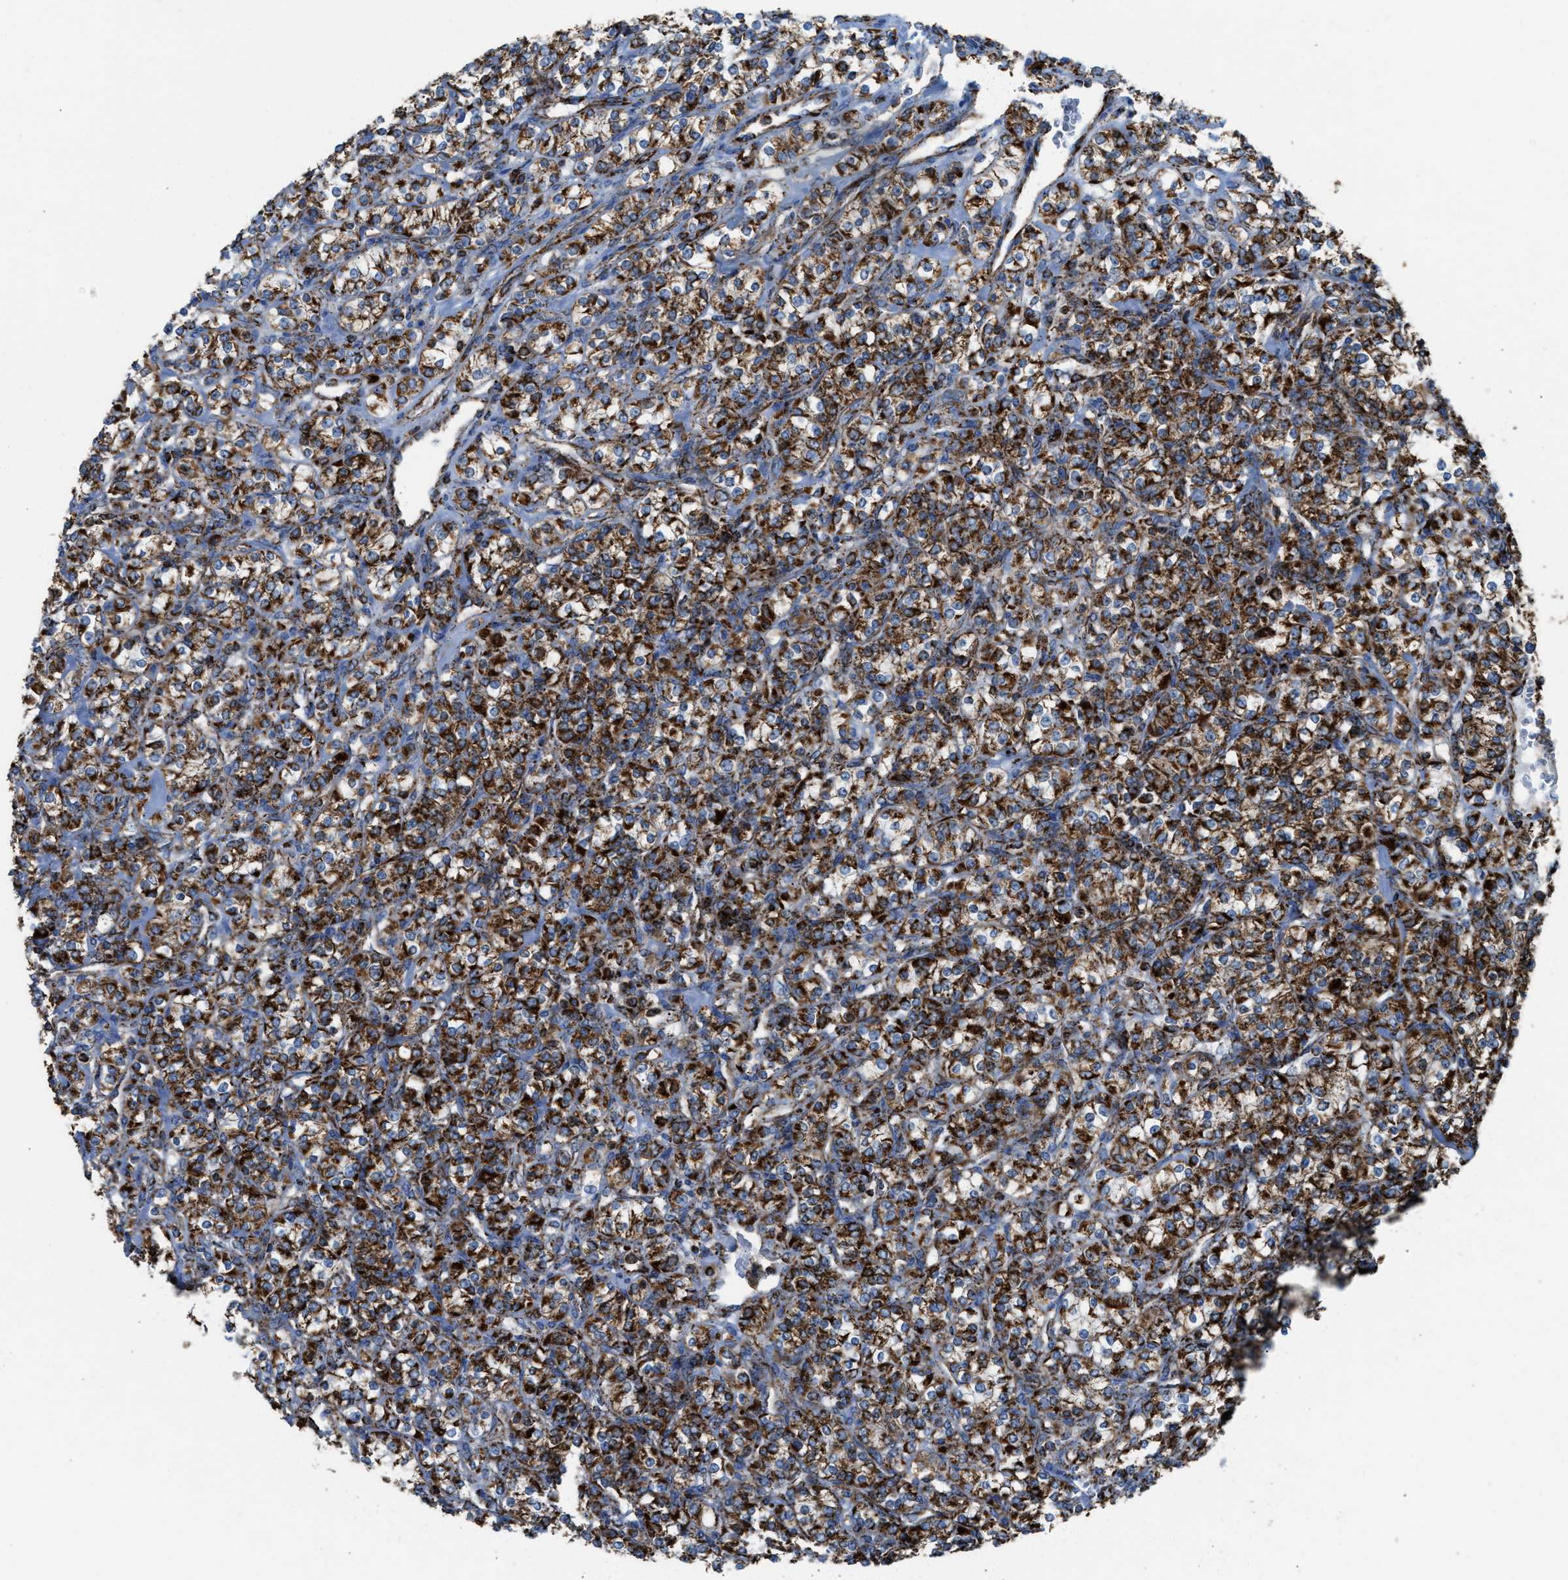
{"staining": {"intensity": "strong", "quantity": ">75%", "location": "cytoplasmic/membranous"}, "tissue": "renal cancer", "cell_type": "Tumor cells", "image_type": "cancer", "snomed": [{"axis": "morphology", "description": "Adenocarcinoma, NOS"}, {"axis": "topography", "description": "Kidney"}], "caption": "This is an image of immunohistochemistry (IHC) staining of renal cancer, which shows strong expression in the cytoplasmic/membranous of tumor cells.", "gene": "ECHS1", "patient": {"sex": "male", "age": 77}}